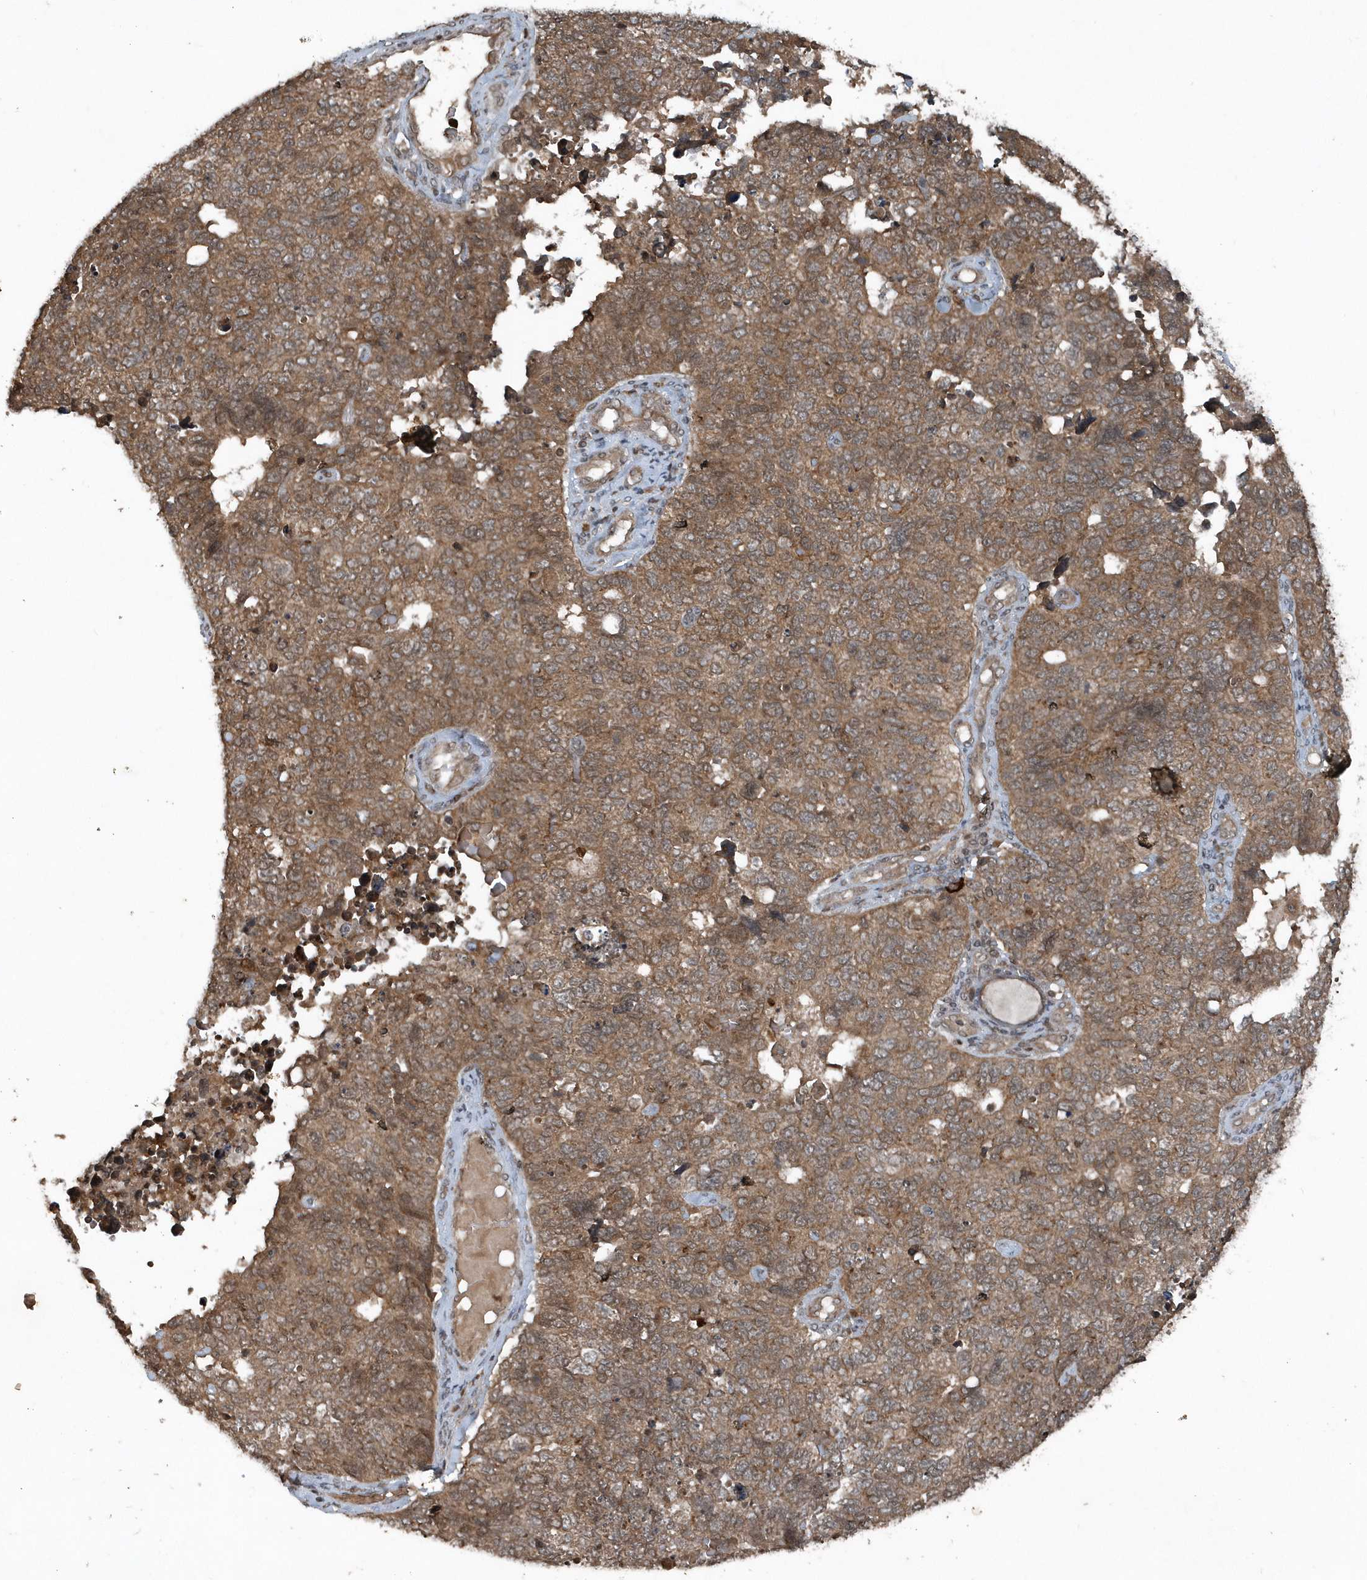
{"staining": {"intensity": "moderate", "quantity": ">75%", "location": "cytoplasmic/membranous"}, "tissue": "cervical cancer", "cell_type": "Tumor cells", "image_type": "cancer", "snomed": [{"axis": "morphology", "description": "Squamous cell carcinoma, NOS"}, {"axis": "topography", "description": "Cervix"}], "caption": "A photomicrograph showing moderate cytoplasmic/membranous staining in approximately >75% of tumor cells in squamous cell carcinoma (cervical), as visualized by brown immunohistochemical staining.", "gene": "EIF2B1", "patient": {"sex": "female", "age": 63}}